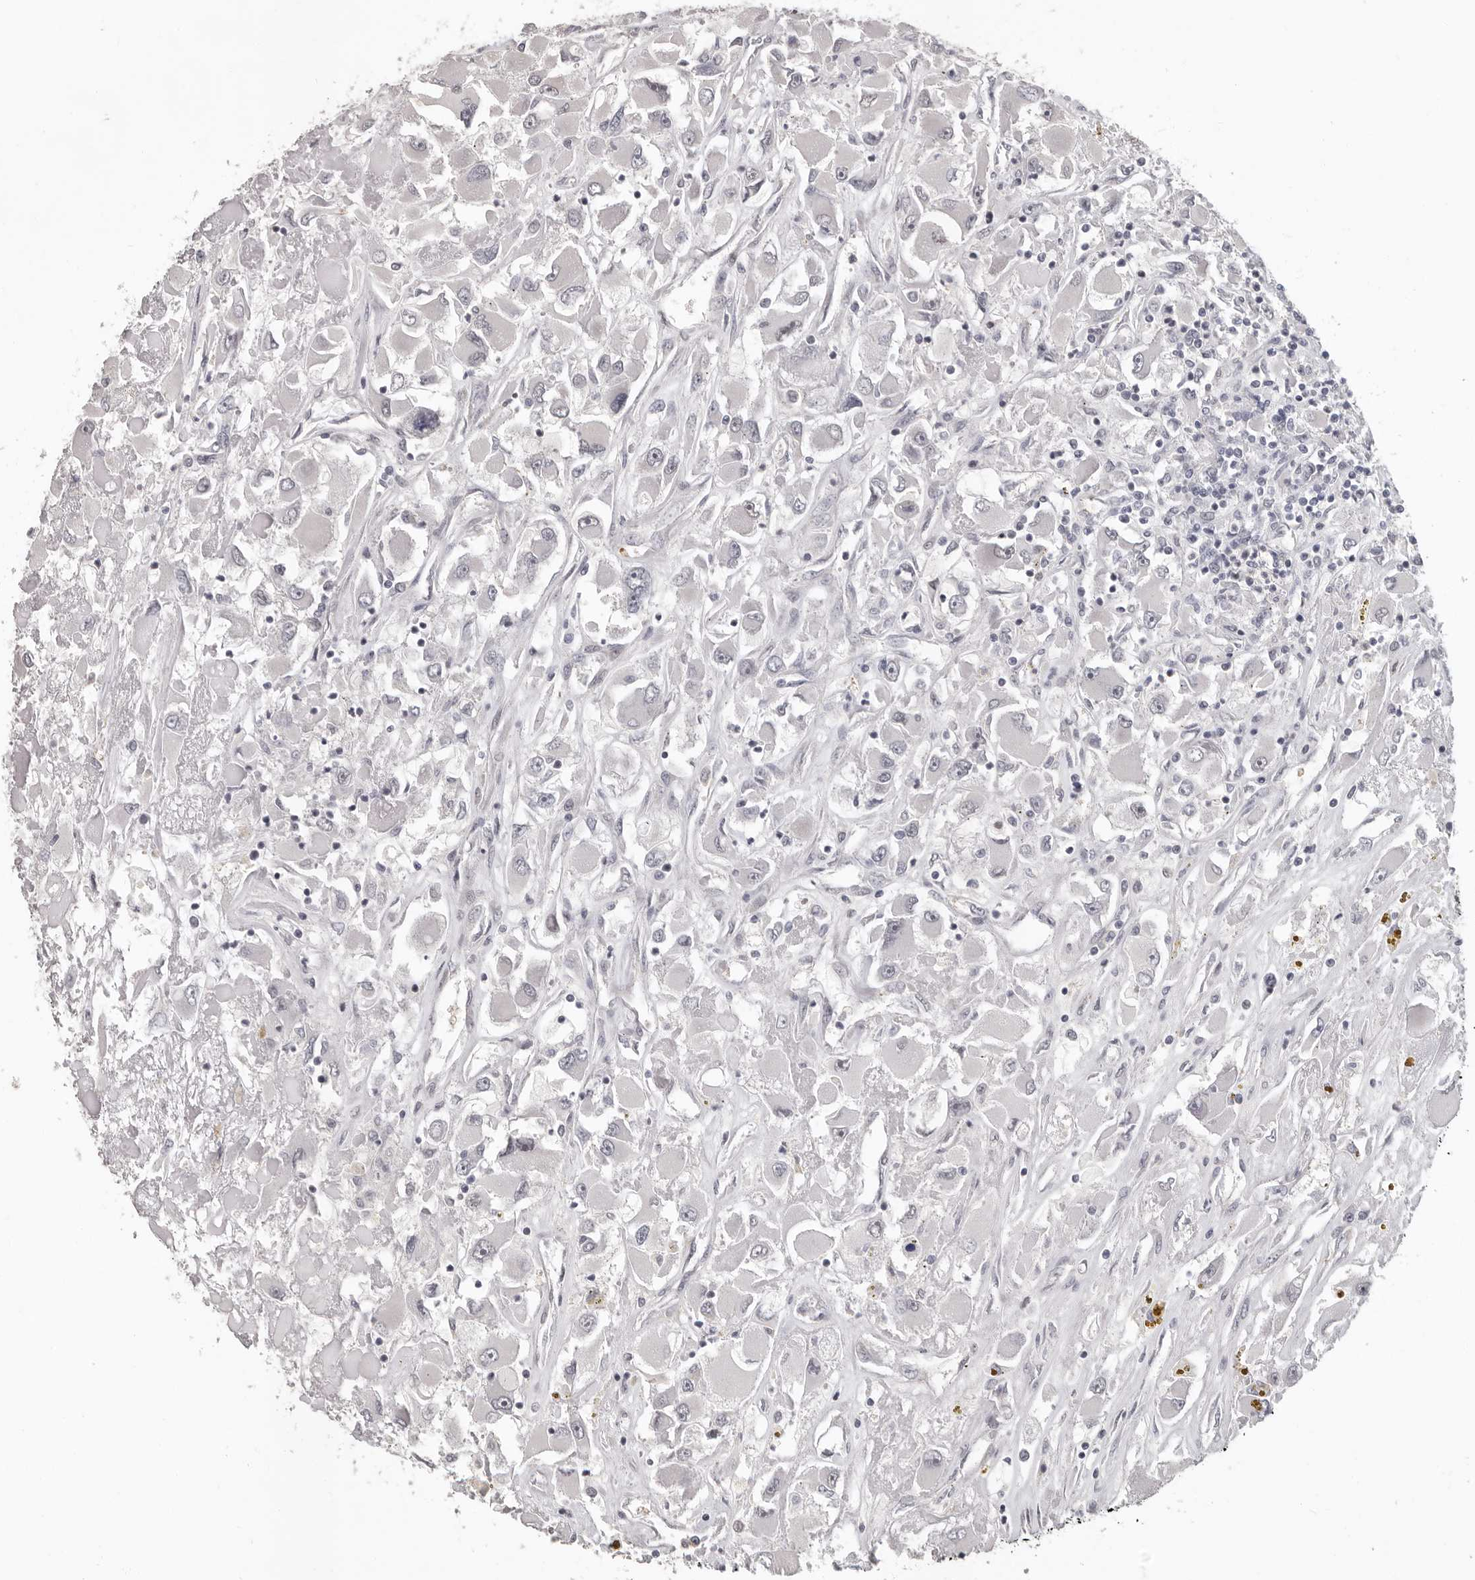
{"staining": {"intensity": "negative", "quantity": "none", "location": "none"}, "tissue": "renal cancer", "cell_type": "Tumor cells", "image_type": "cancer", "snomed": [{"axis": "morphology", "description": "Adenocarcinoma, NOS"}, {"axis": "topography", "description": "Kidney"}], "caption": "Immunohistochemistry (IHC) image of neoplastic tissue: human renal adenocarcinoma stained with DAB shows no significant protein positivity in tumor cells. Nuclei are stained in blue.", "gene": "RALGPS2", "patient": {"sex": "female", "age": 52}}